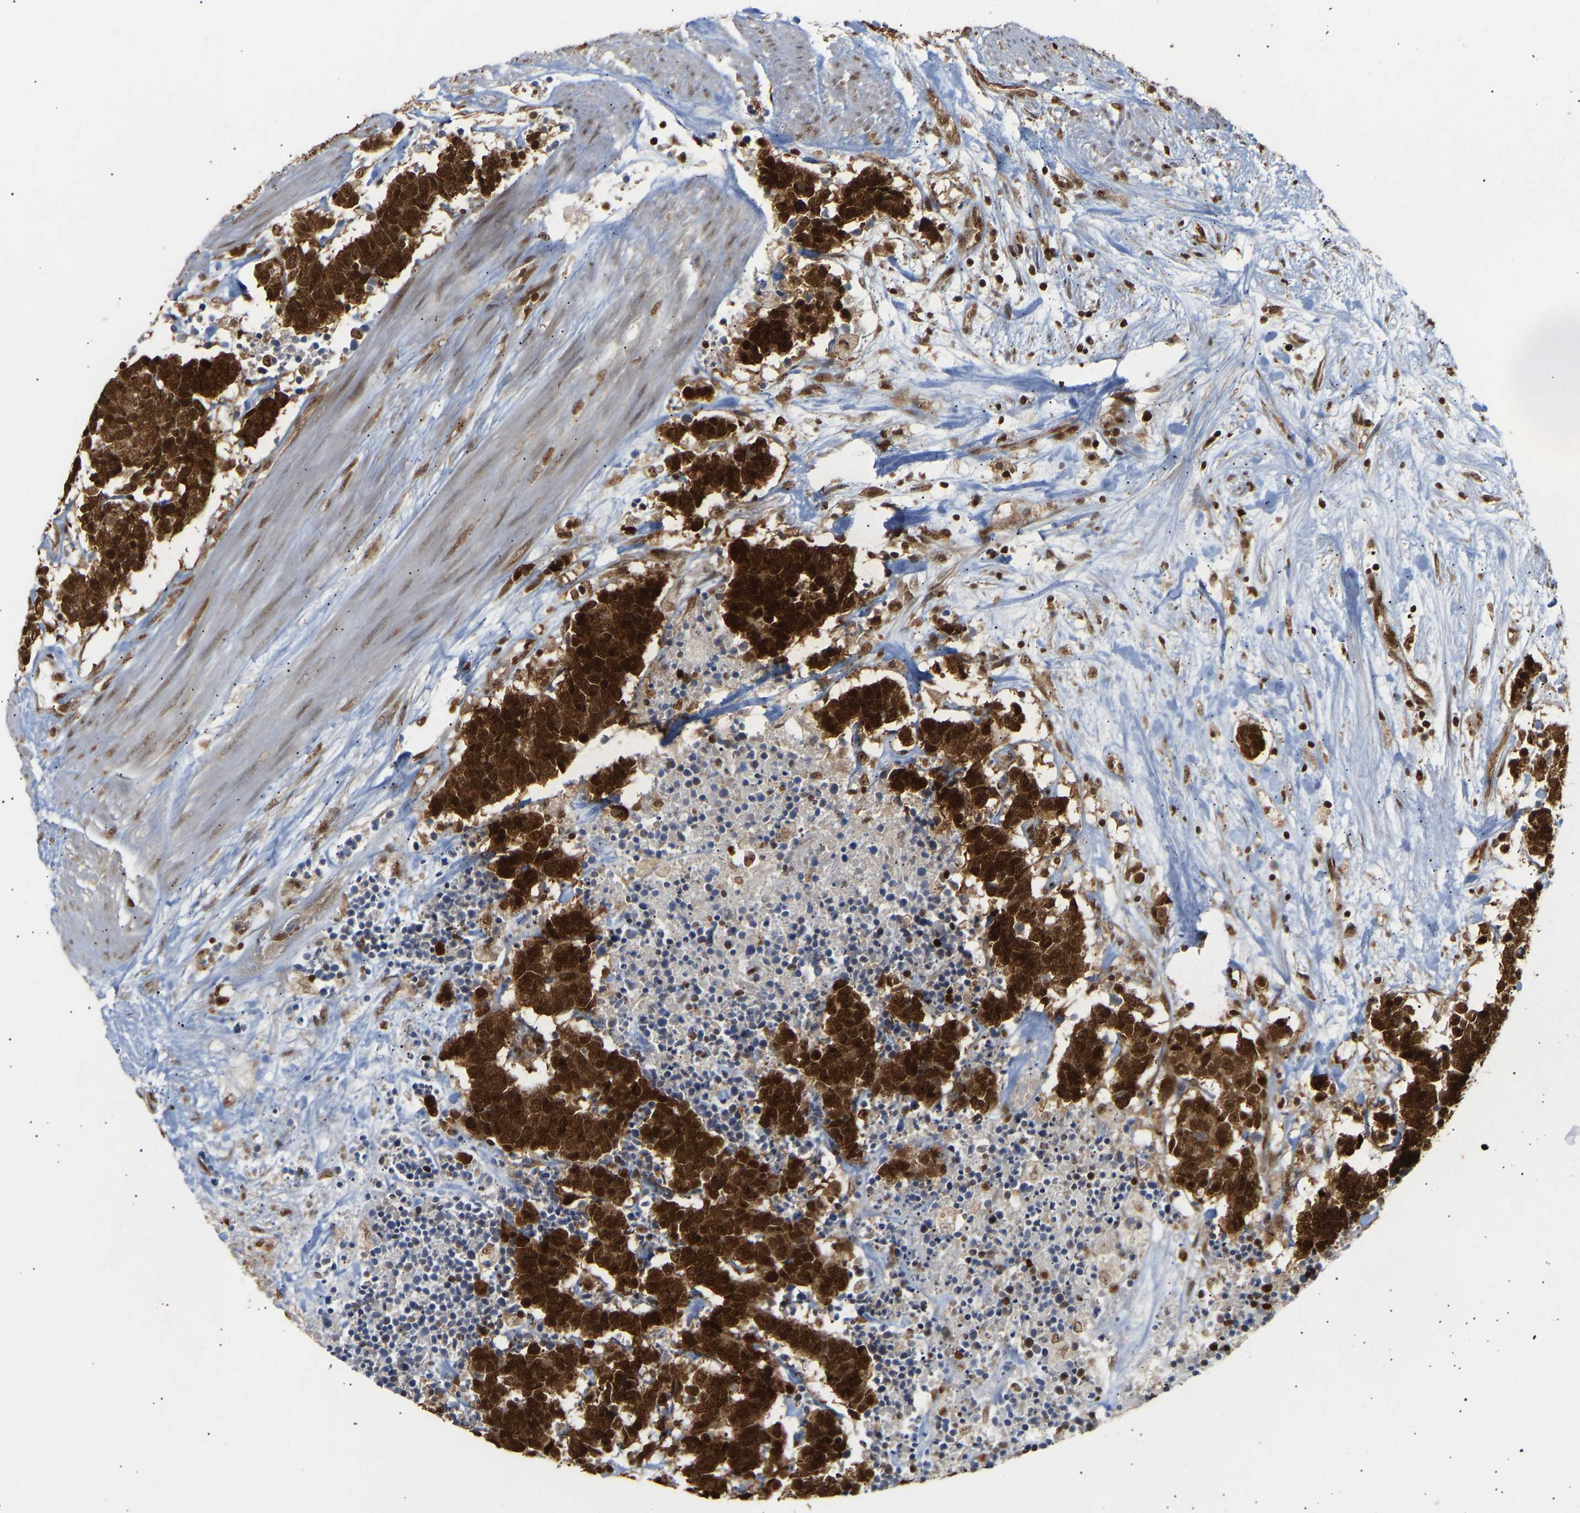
{"staining": {"intensity": "strong", "quantity": ">75%", "location": "cytoplasmic/membranous,nuclear"}, "tissue": "carcinoid", "cell_type": "Tumor cells", "image_type": "cancer", "snomed": [{"axis": "morphology", "description": "Carcinoma, NOS"}, {"axis": "morphology", "description": "Carcinoid, malignant, NOS"}, {"axis": "topography", "description": "Urinary bladder"}], "caption": "Protein expression analysis of human carcinoma reveals strong cytoplasmic/membranous and nuclear staining in approximately >75% of tumor cells.", "gene": "ALYREF", "patient": {"sex": "male", "age": 57}}